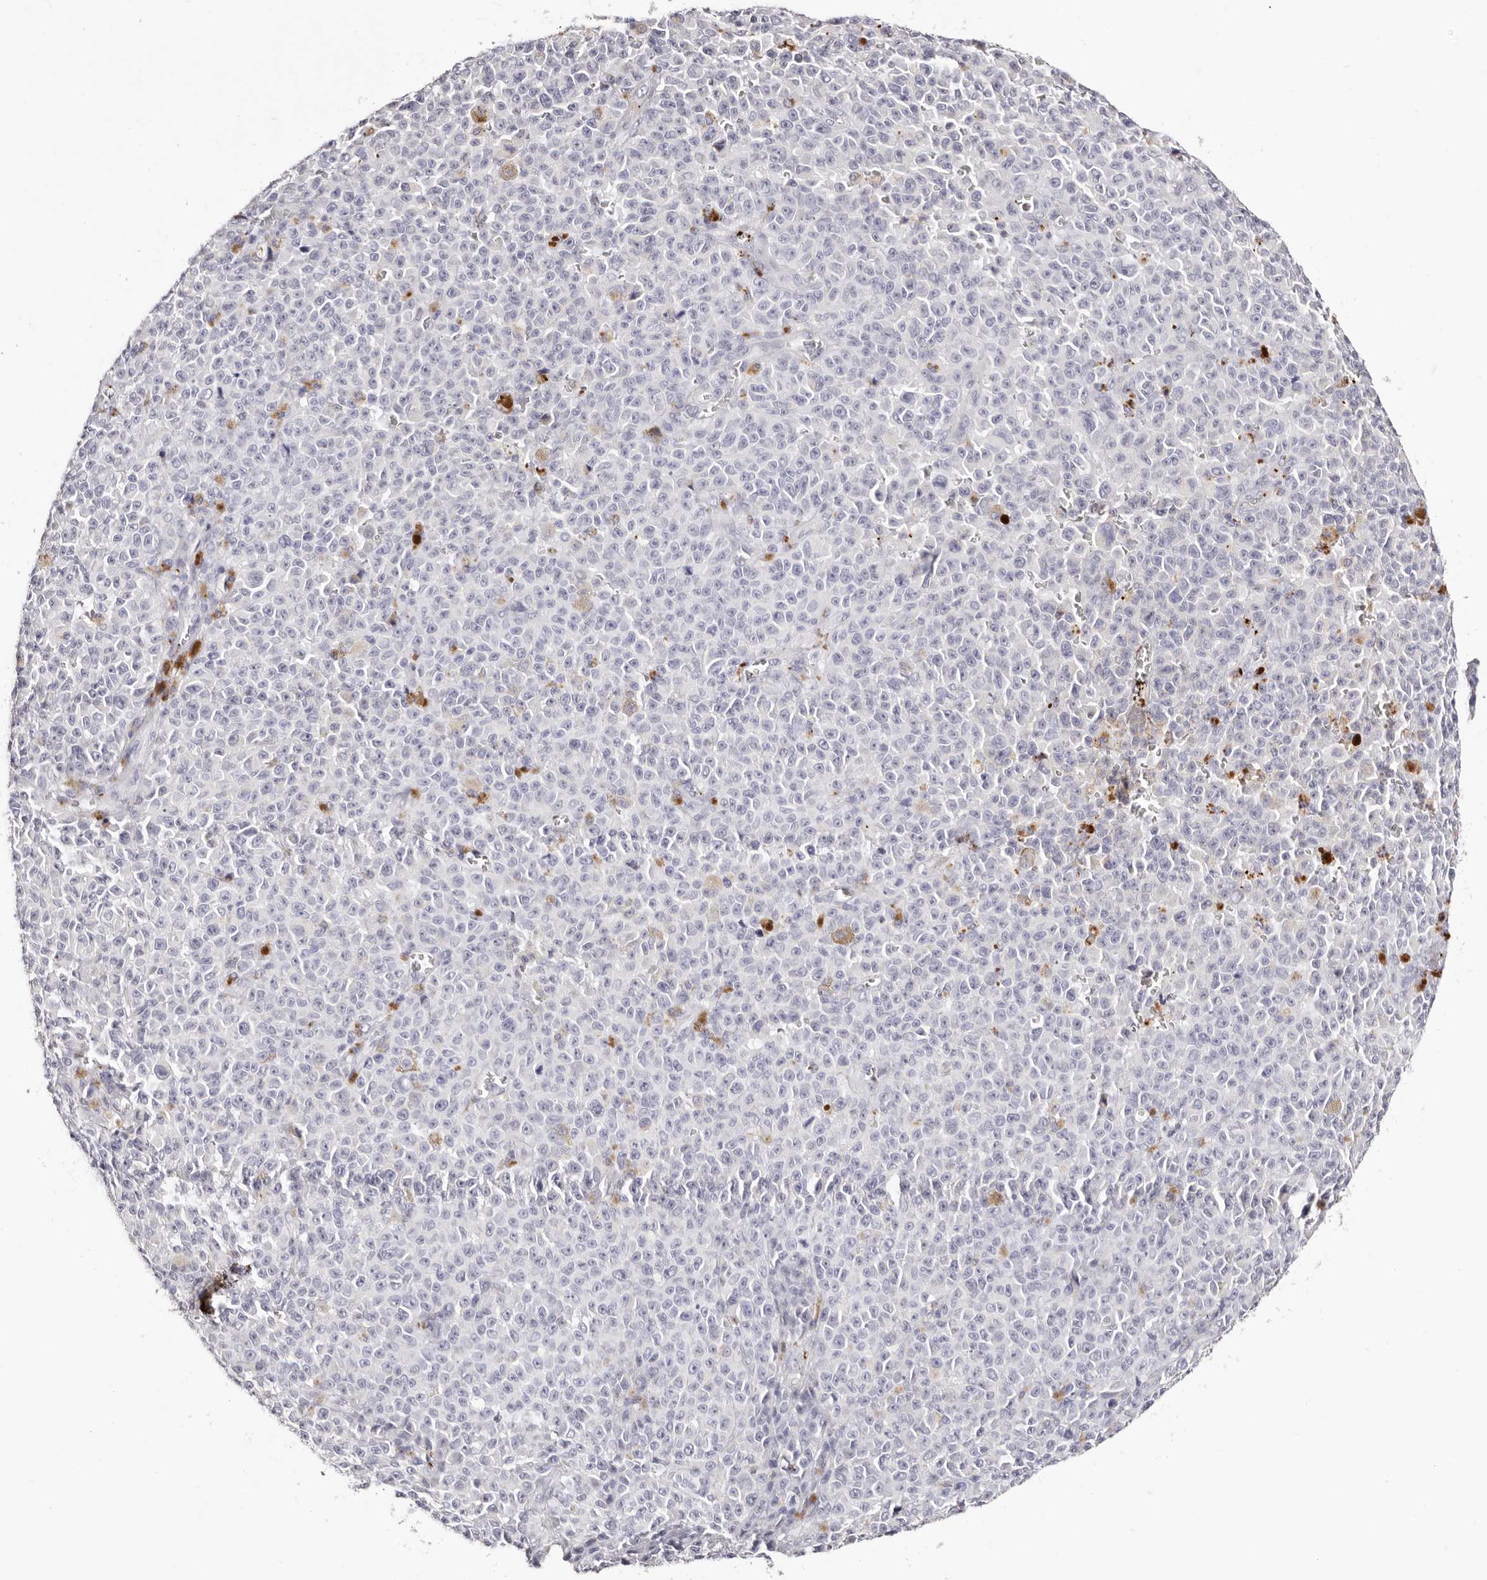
{"staining": {"intensity": "negative", "quantity": "none", "location": "none"}, "tissue": "melanoma", "cell_type": "Tumor cells", "image_type": "cancer", "snomed": [{"axis": "morphology", "description": "Malignant melanoma, NOS"}, {"axis": "topography", "description": "Skin"}], "caption": "DAB immunohistochemical staining of human malignant melanoma displays no significant expression in tumor cells. The staining is performed using DAB brown chromogen with nuclei counter-stained in using hematoxylin.", "gene": "PF4", "patient": {"sex": "female", "age": 82}}